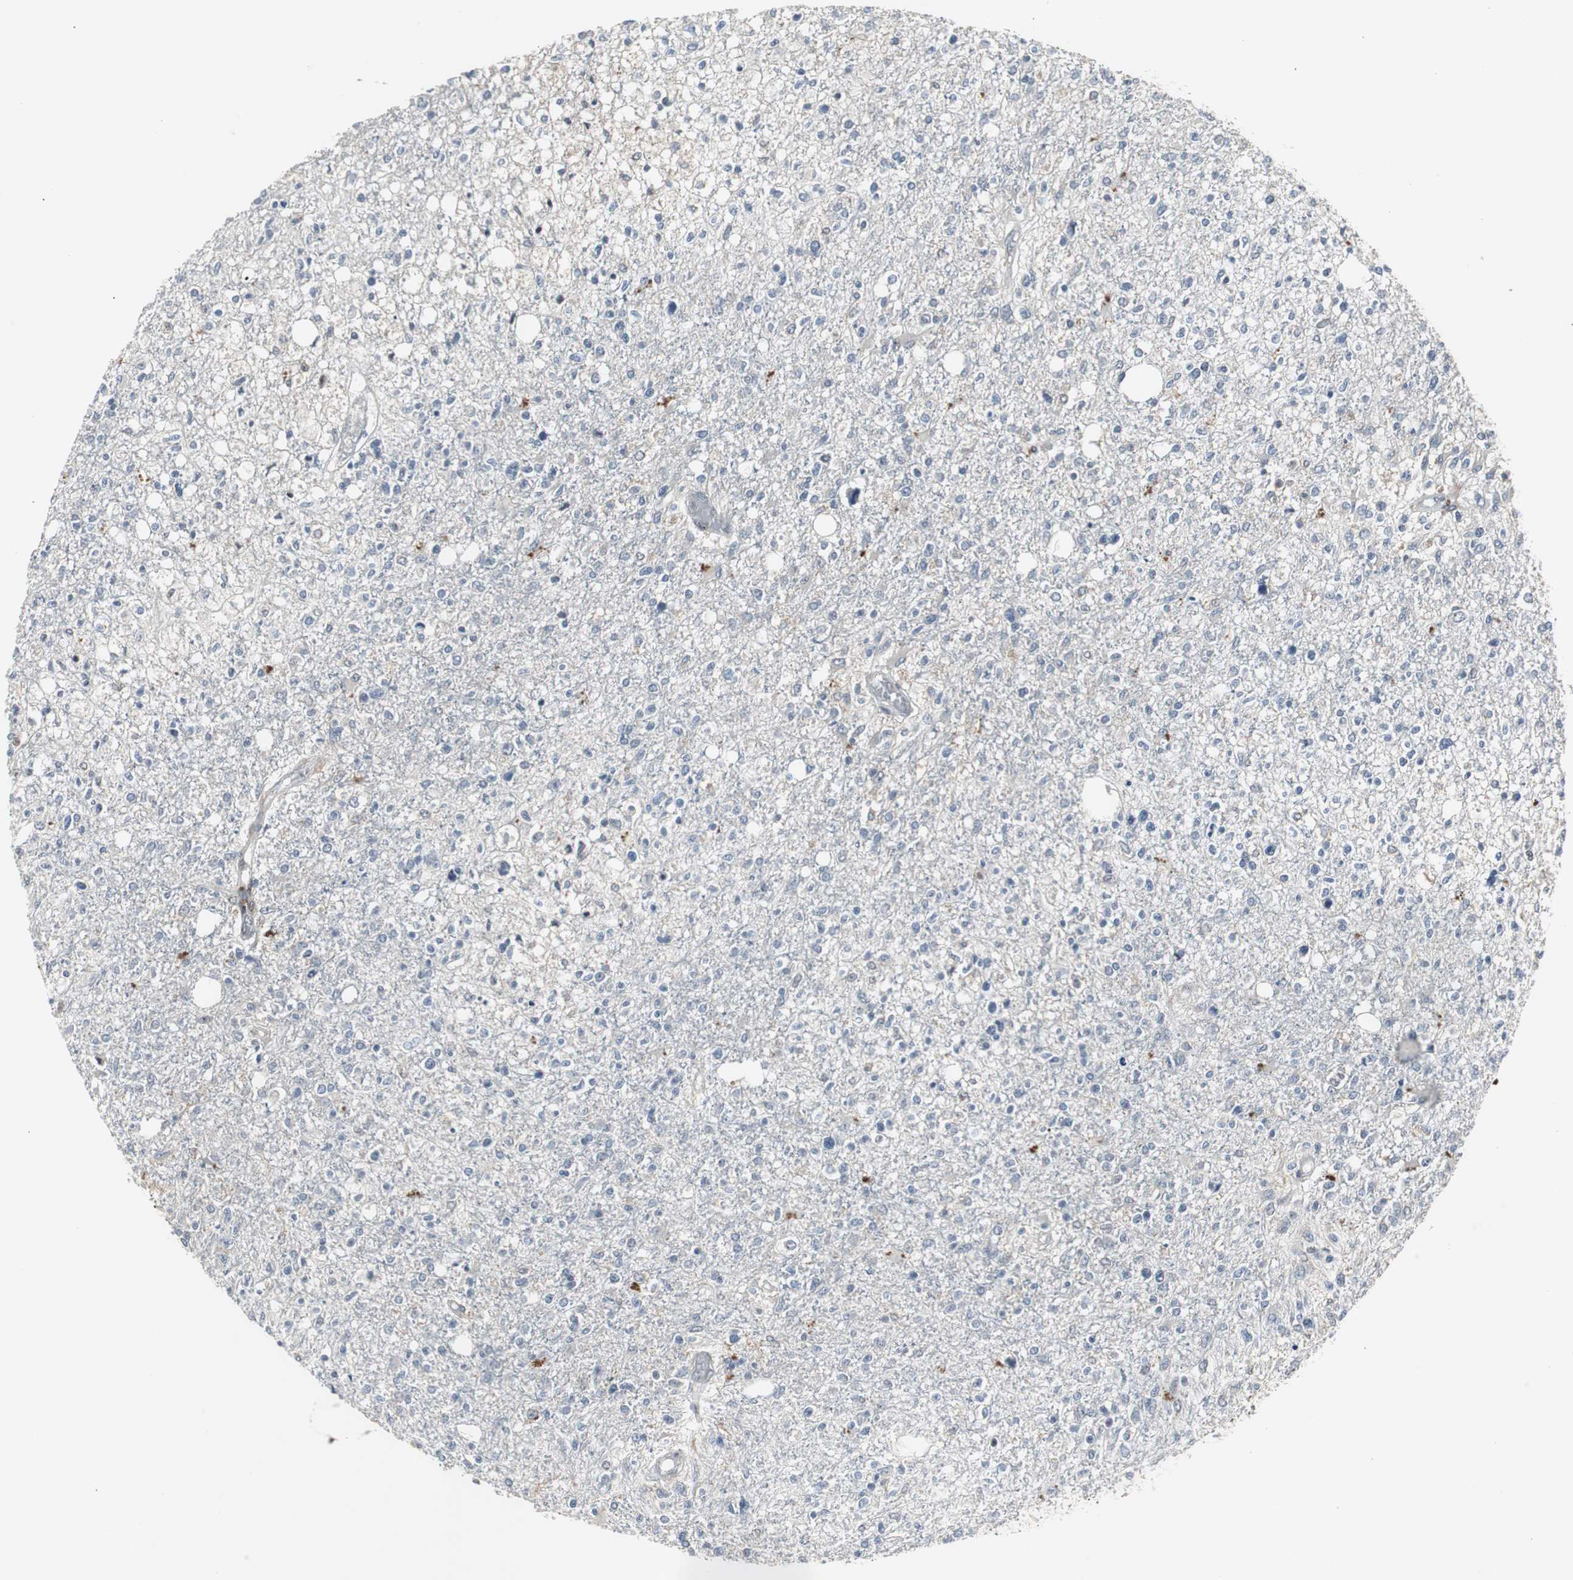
{"staining": {"intensity": "negative", "quantity": "none", "location": "none"}, "tissue": "glioma", "cell_type": "Tumor cells", "image_type": "cancer", "snomed": [{"axis": "morphology", "description": "Glioma, malignant, High grade"}, {"axis": "topography", "description": "Cerebral cortex"}], "caption": "High-grade glioma (malignant) was stained to show a protein in brown. There is no significant expression in tumor cells.", "gene": "GRK2", "patient": {"sex": "male", "age": 76}}